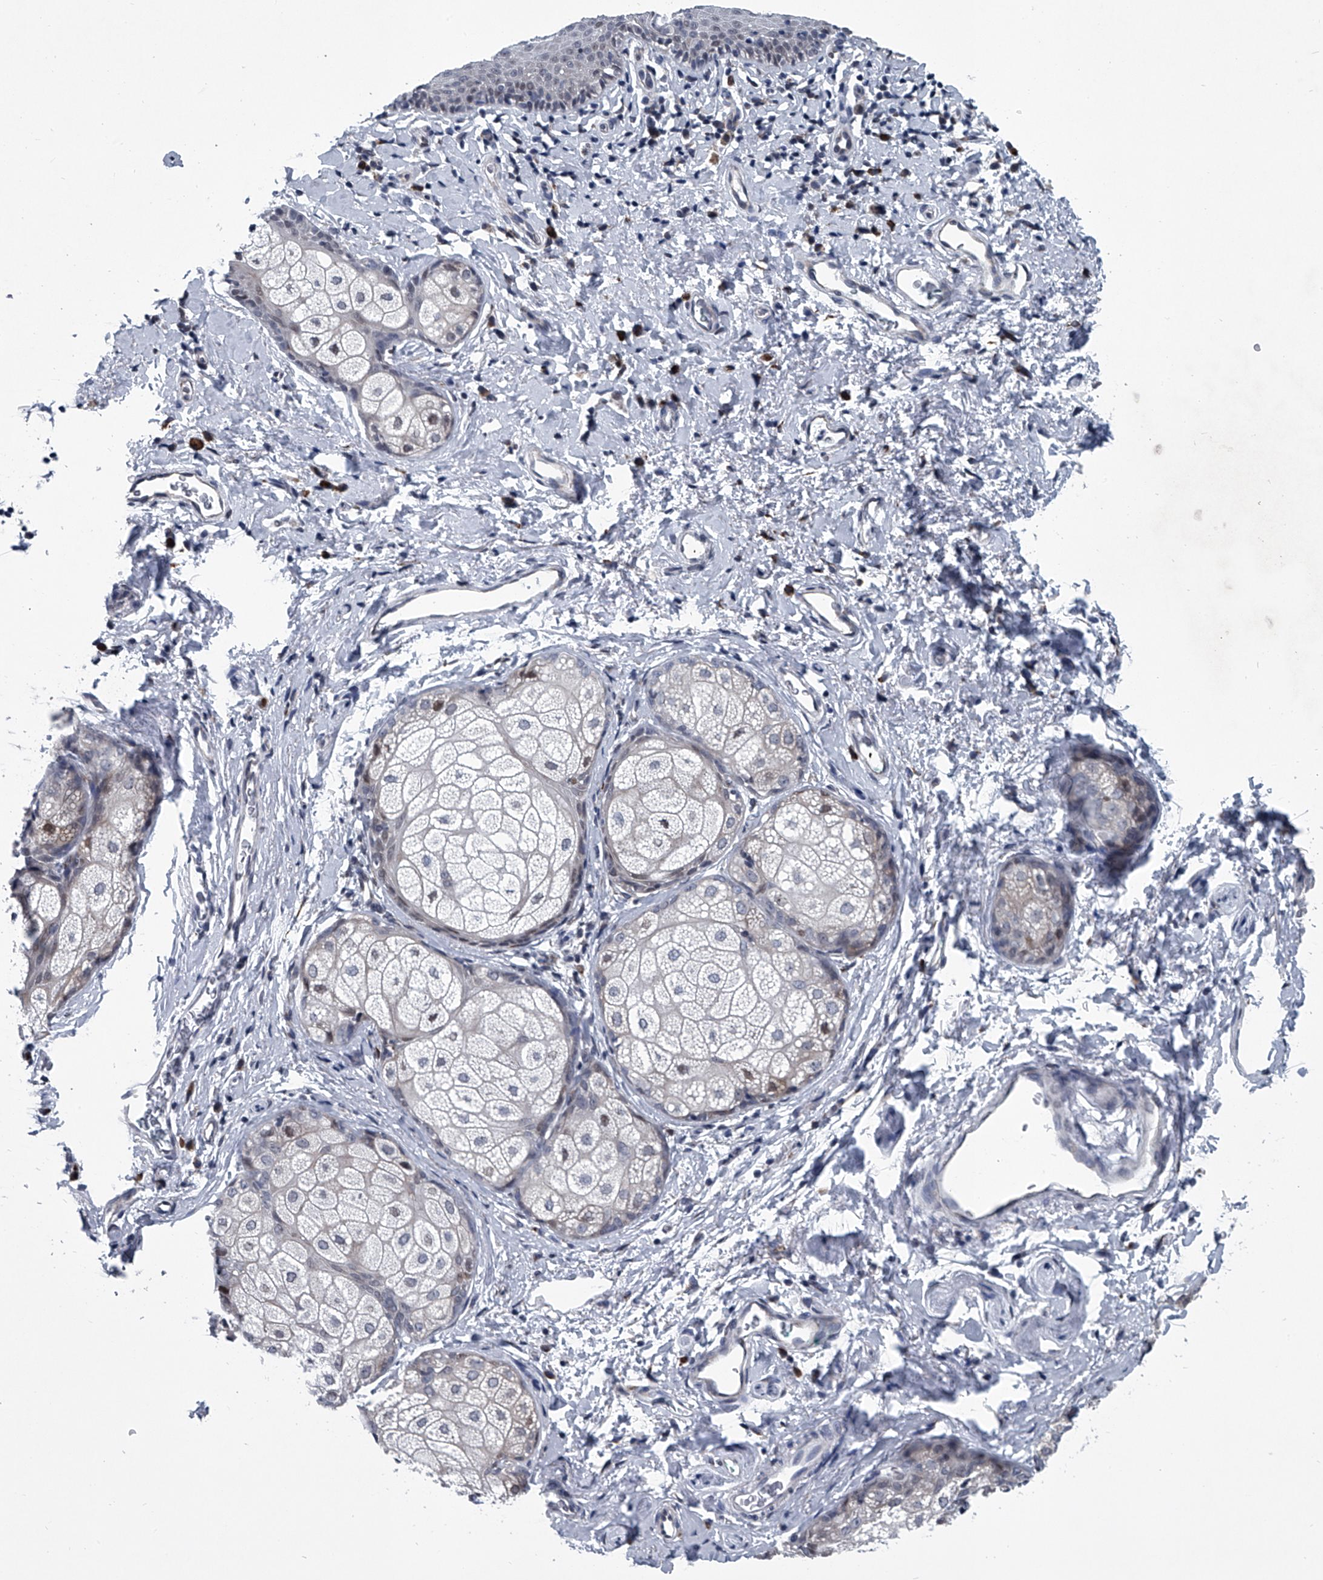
{"staining": {"intensity": "negative", "quantity": "none", "location": "none"}, "tissue": "skin", "cell_type": "Epidermal cells", "image_type": "normal", "snomed": [{"axis": "morphology", "description": "Normal tissue, NOS"}, {"axis": "topography", "description": "Vulva"}], "caption": "DAB (3,3'-diaminobenzidine) immunohistochemical staining of benign human skin displays no significant positivity in epidermal cells. The staining was performed using DAB (3,3'-diaminobenzidine) to visualize the protein expression in brown, while the nuclei were stained in blue with hematoxylin (Magnification: 20x).", "gene": "PPP2R5D", "patient": {"sex": "female", "age": 66}}